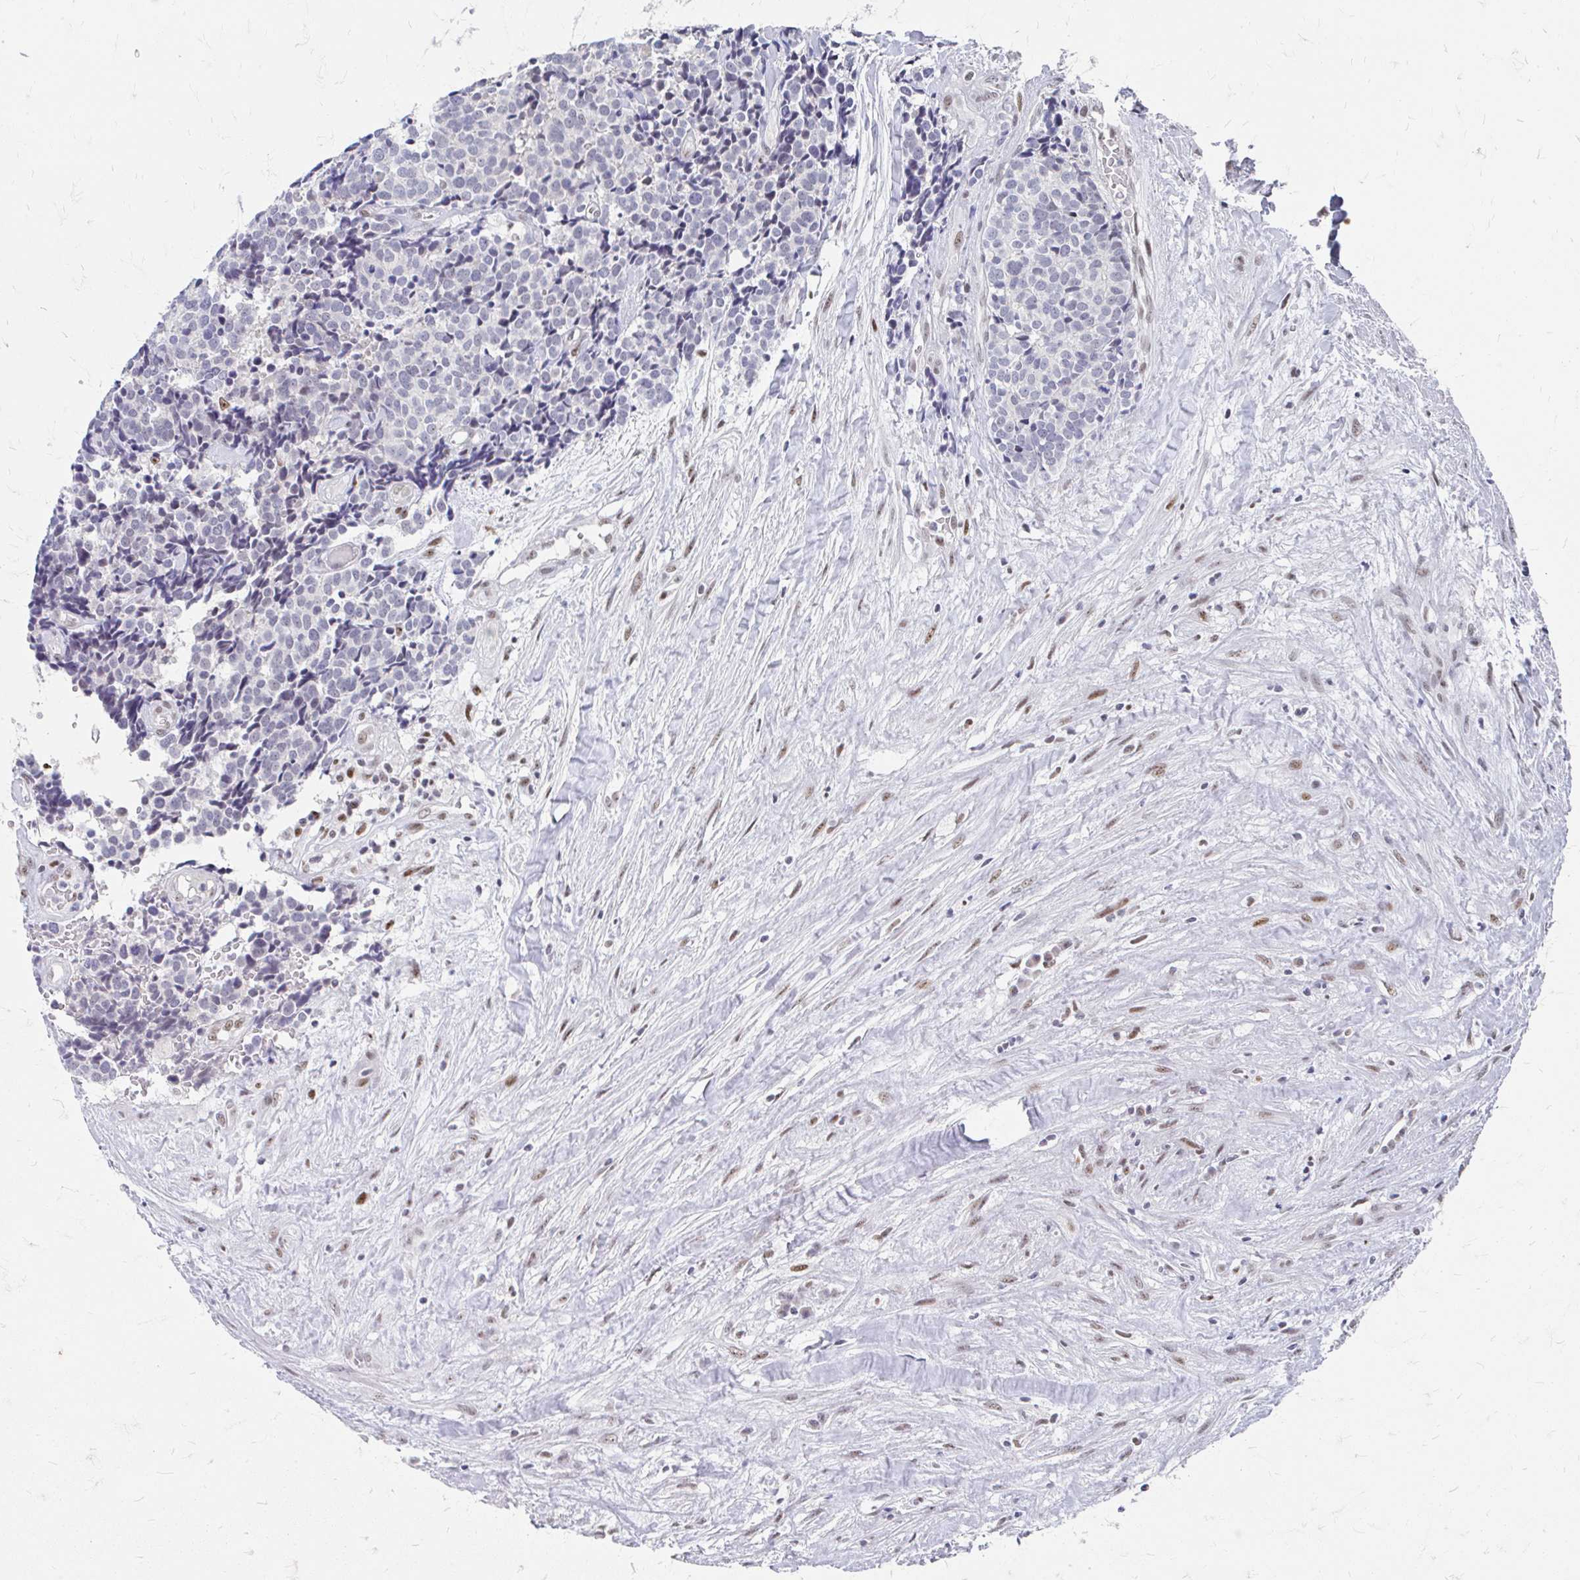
{"staining": {"intensity": "negative", "quantity": "none", "location": "none"}, "tissue": "carcinoid", "cell_type": "Tumor cells", "image_type": "cancer", "snomed": [{"axis": "morphology", "description": "Carcinoid, malignant, NOS"}, {"axis": "topography", "description": "Skin"}], "caption": "Immunohistochemistry (IHC) micrograph of neoplastic tissue: malignant carcinoid stained with DAB (3,3'-diaminobenzidine) displays no significant protein expression in tumor cells.", "gene": "GTF2H1", "patient": {"sex": "female", "age": 79}}